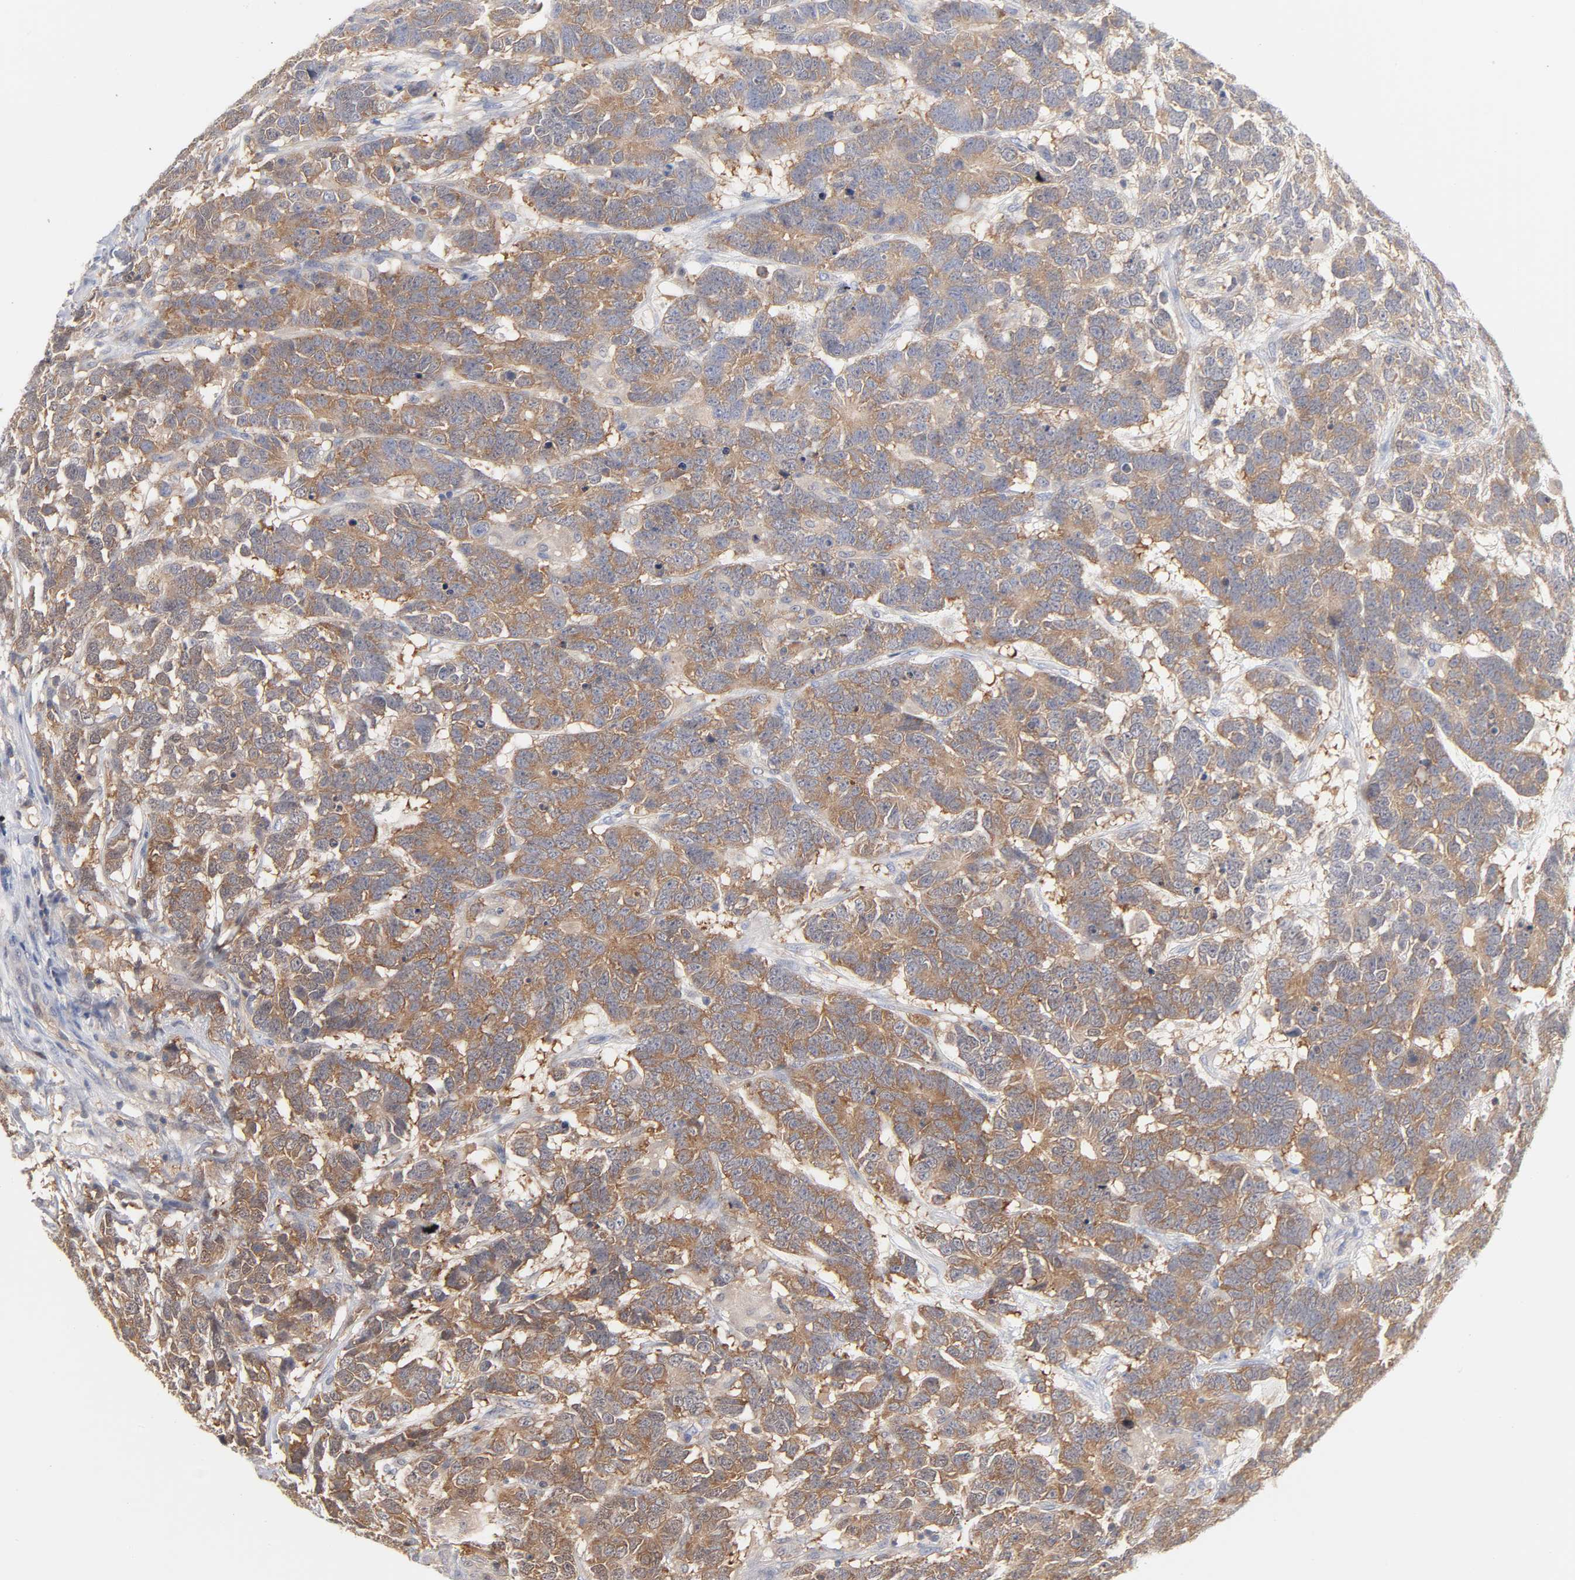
{"staining": {"intensity": "moderate", "quantity": ">75%", "location": "cytoplasmic/membranous"}, "tissue": "testis cancer", "cell_type": "Tumor cells", "image_type": "cancer", "snomed": [{"axis": "morphology", "description": "Carcinoma, Embryonal, NOS"}, {"axis": "topography", "description": "Testis"}], "caption": "Testis cancer stained with a protein marker demonstrates moderate staining in tumor cells.", "gene": "UBL4A", "patient": {"sex": "male", "age": 26}}